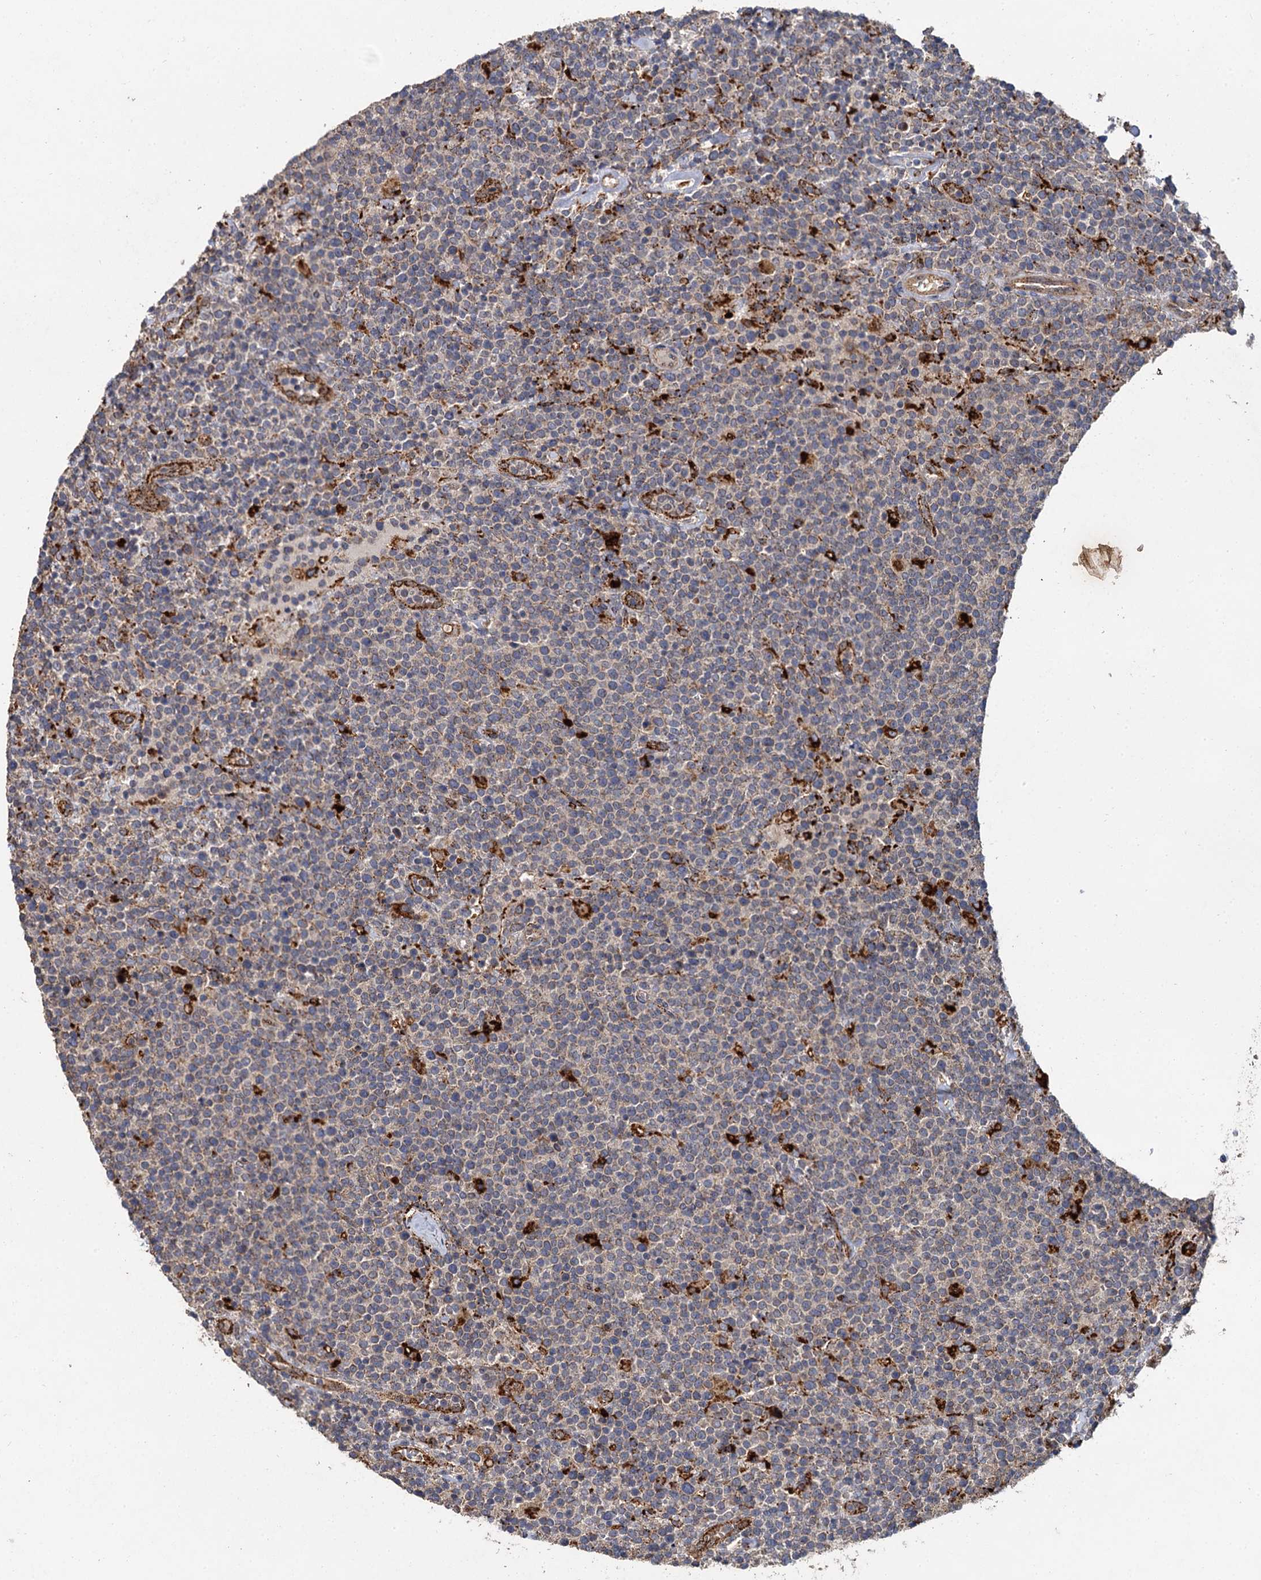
{"staining": {"intensity": "strong", "quantity": "25%-75%", "location": "cytoplasmic/membranous"}, "tissue": "lymphoma", "cell_type": "Tumor cells", "image_type": "cancer", "snomed": [{"axis": "morphology", "description": "Malignant lymphoma, non-Hodgkin's type, High grade"}, {"axis": "topography", "description": "Lymph node"}], "caption": "A high-resolution photomicrograph shows IHC staining of malignant lymphoma, non-Hodgkin's type (high-grade), which shows strong cytoplasmic/membranous positivity in about 25%-75% of tumor cells. The staining is performed using DAB brown chromogen to label protein expression. The nuclei are counter-stained blue using hematoxylin.", "gene": "GBA1", "patient": {"sex": "male", "age": 61}}